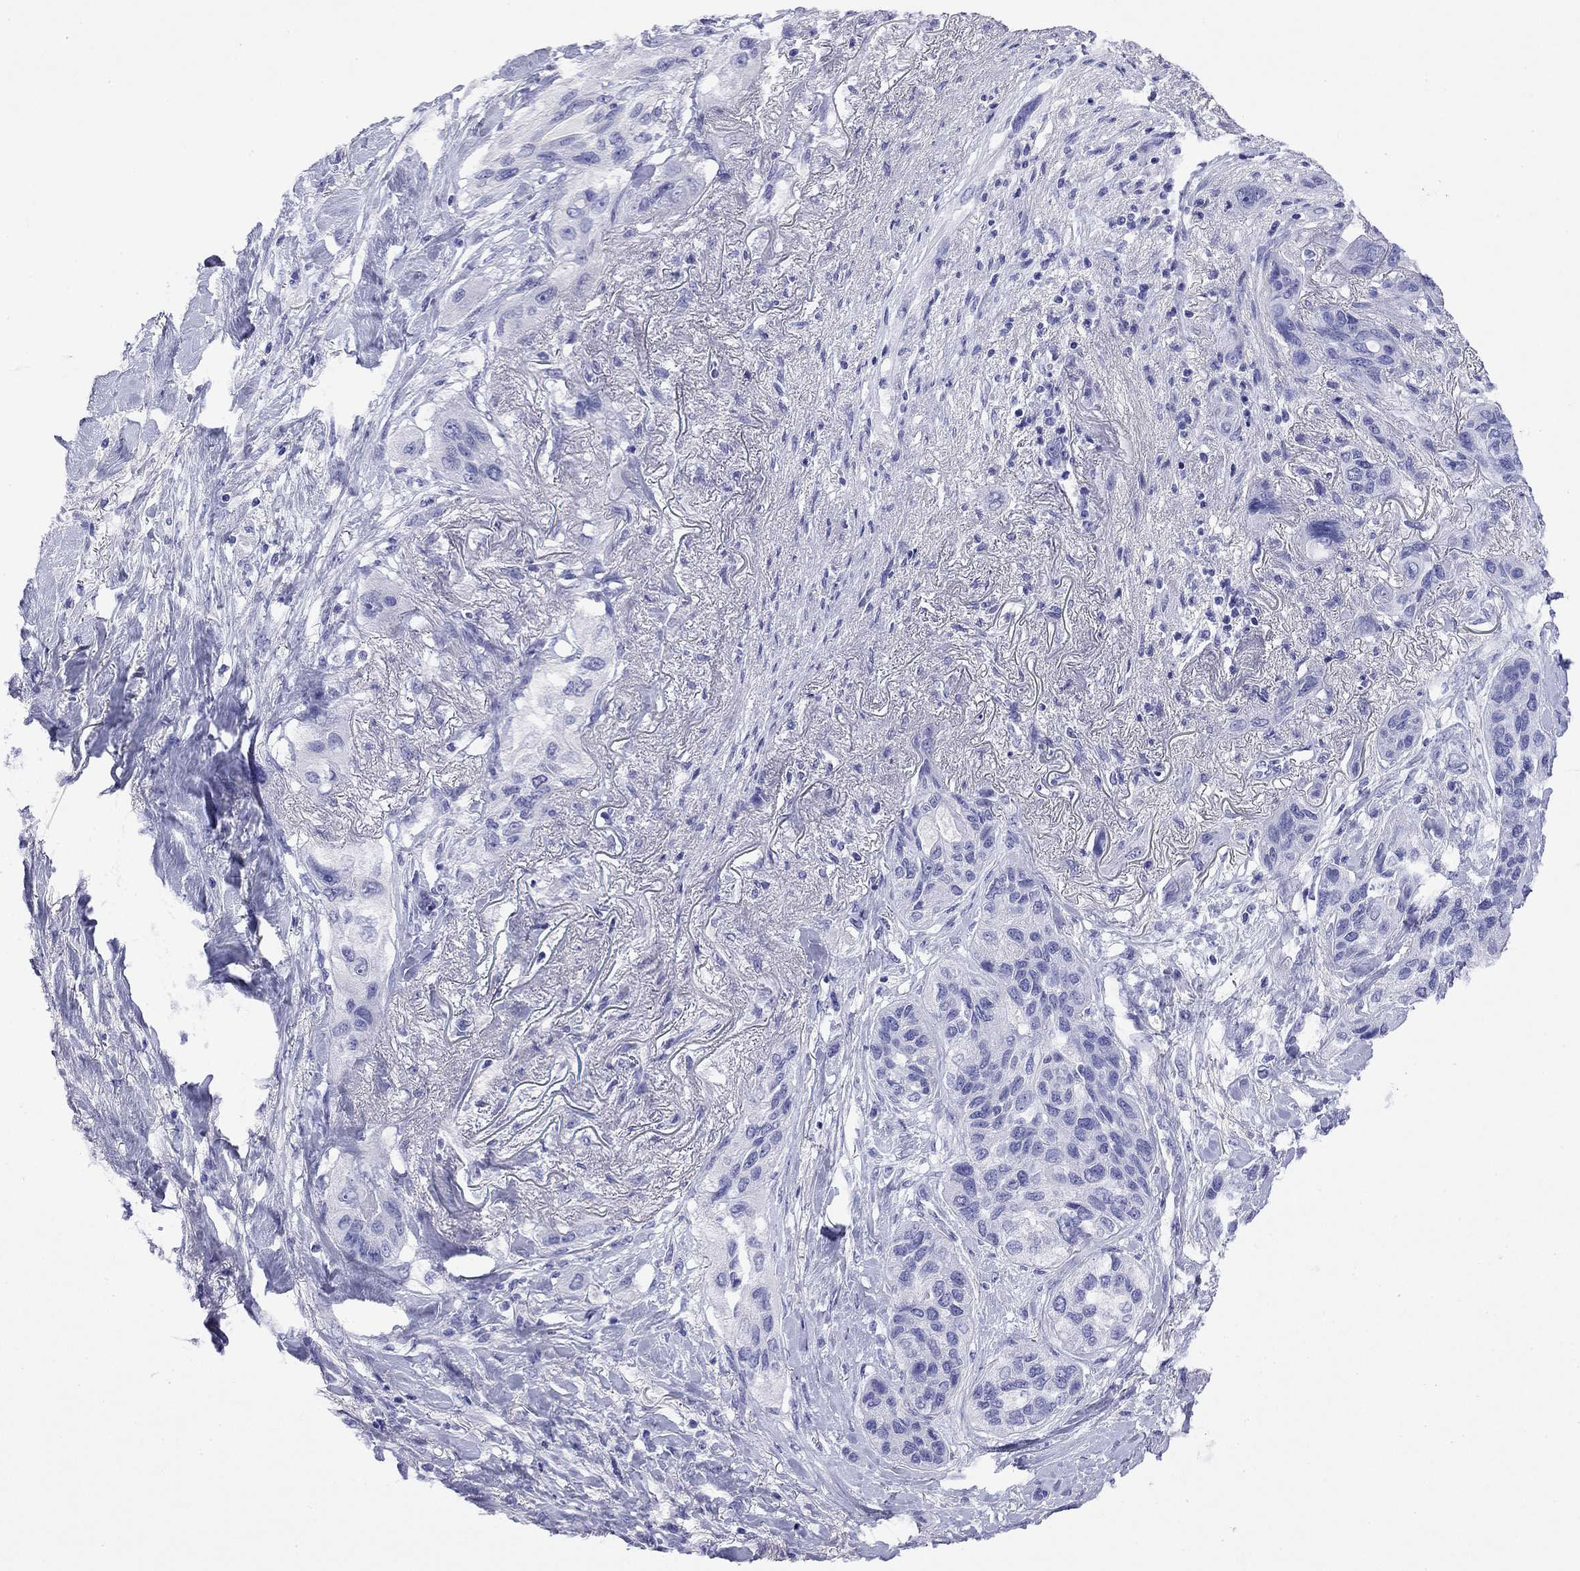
{"staining": {"intensity": "negative", "quantity": "none", "location": "none"}, "tissue": "lung cancer", "cell_type": "Tumor cells", "image_type": "cancer", "snomed": [{"axis": "morphology", "description": "Squamous cell carcinoma, NOS"}, {"axis": "topography", "description": "Lung"}], "caption": "The IHC image has no significant staining in tumor cells of lung cancer tissue.", "gene": "FIGLA", "patient": {"sex": "female", "age": 70}}